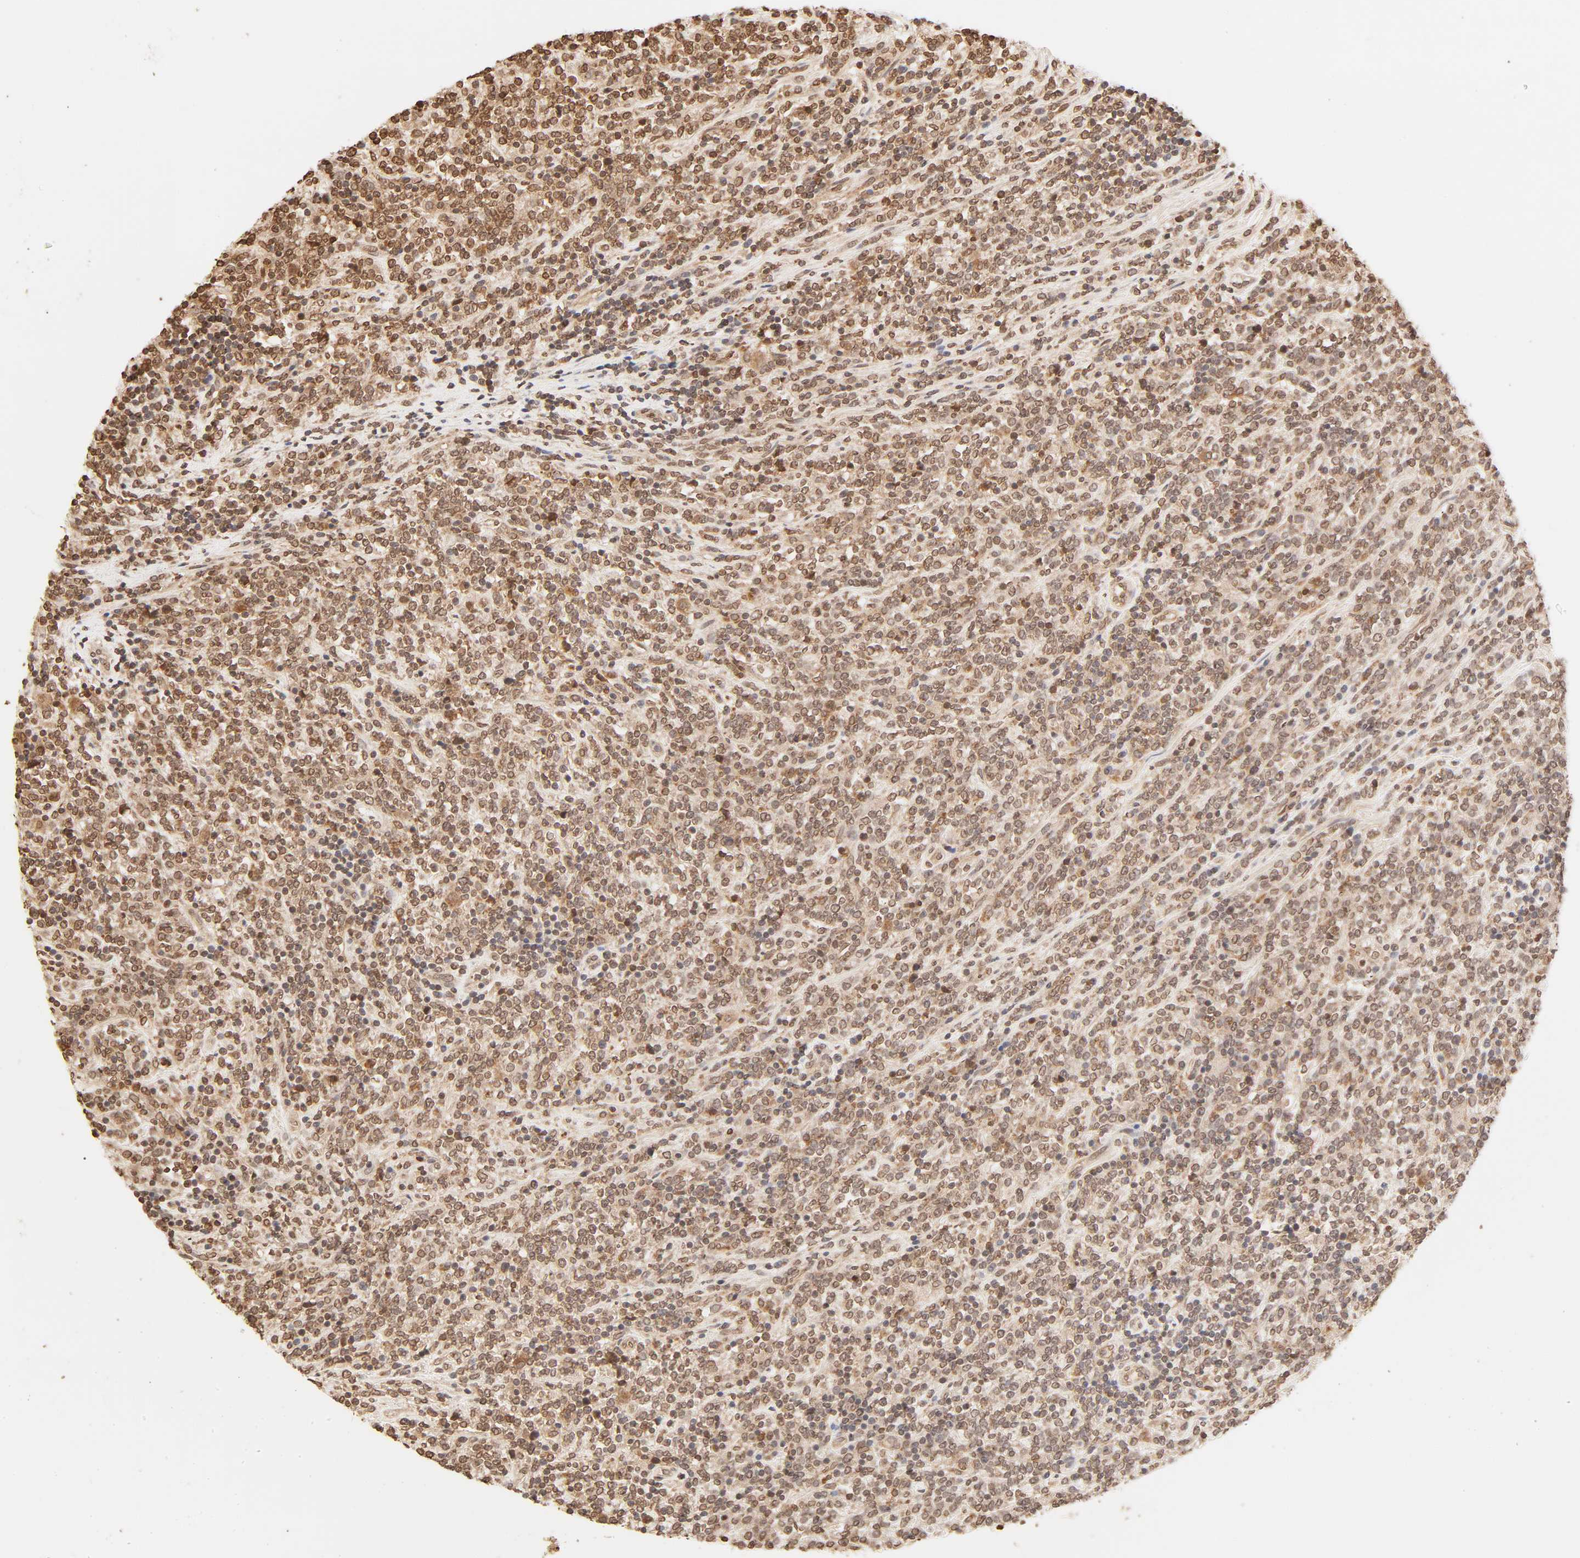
{"staining": {"intensity": "strong", "quantity": ">75%", "location": "cytoplasmic/membranous,nuclear"}, "tissue": "lymphoma", "cell_type": "Tumor cells", "image_type": "cancer", "snomed": [{"axis": "morphology", "description": "Malignant lymphoma, non-Hodgkin's type, High grade"}, {"axis": "topography", "description": "Soft tissue"}], "caption": "Lymphoma stained for a protein displays strong cytoplasmic/membranous and nuclear positivity in tumor cells.", "gene": "TBL1X", "patient": {"sex": "male", "age": 18}}